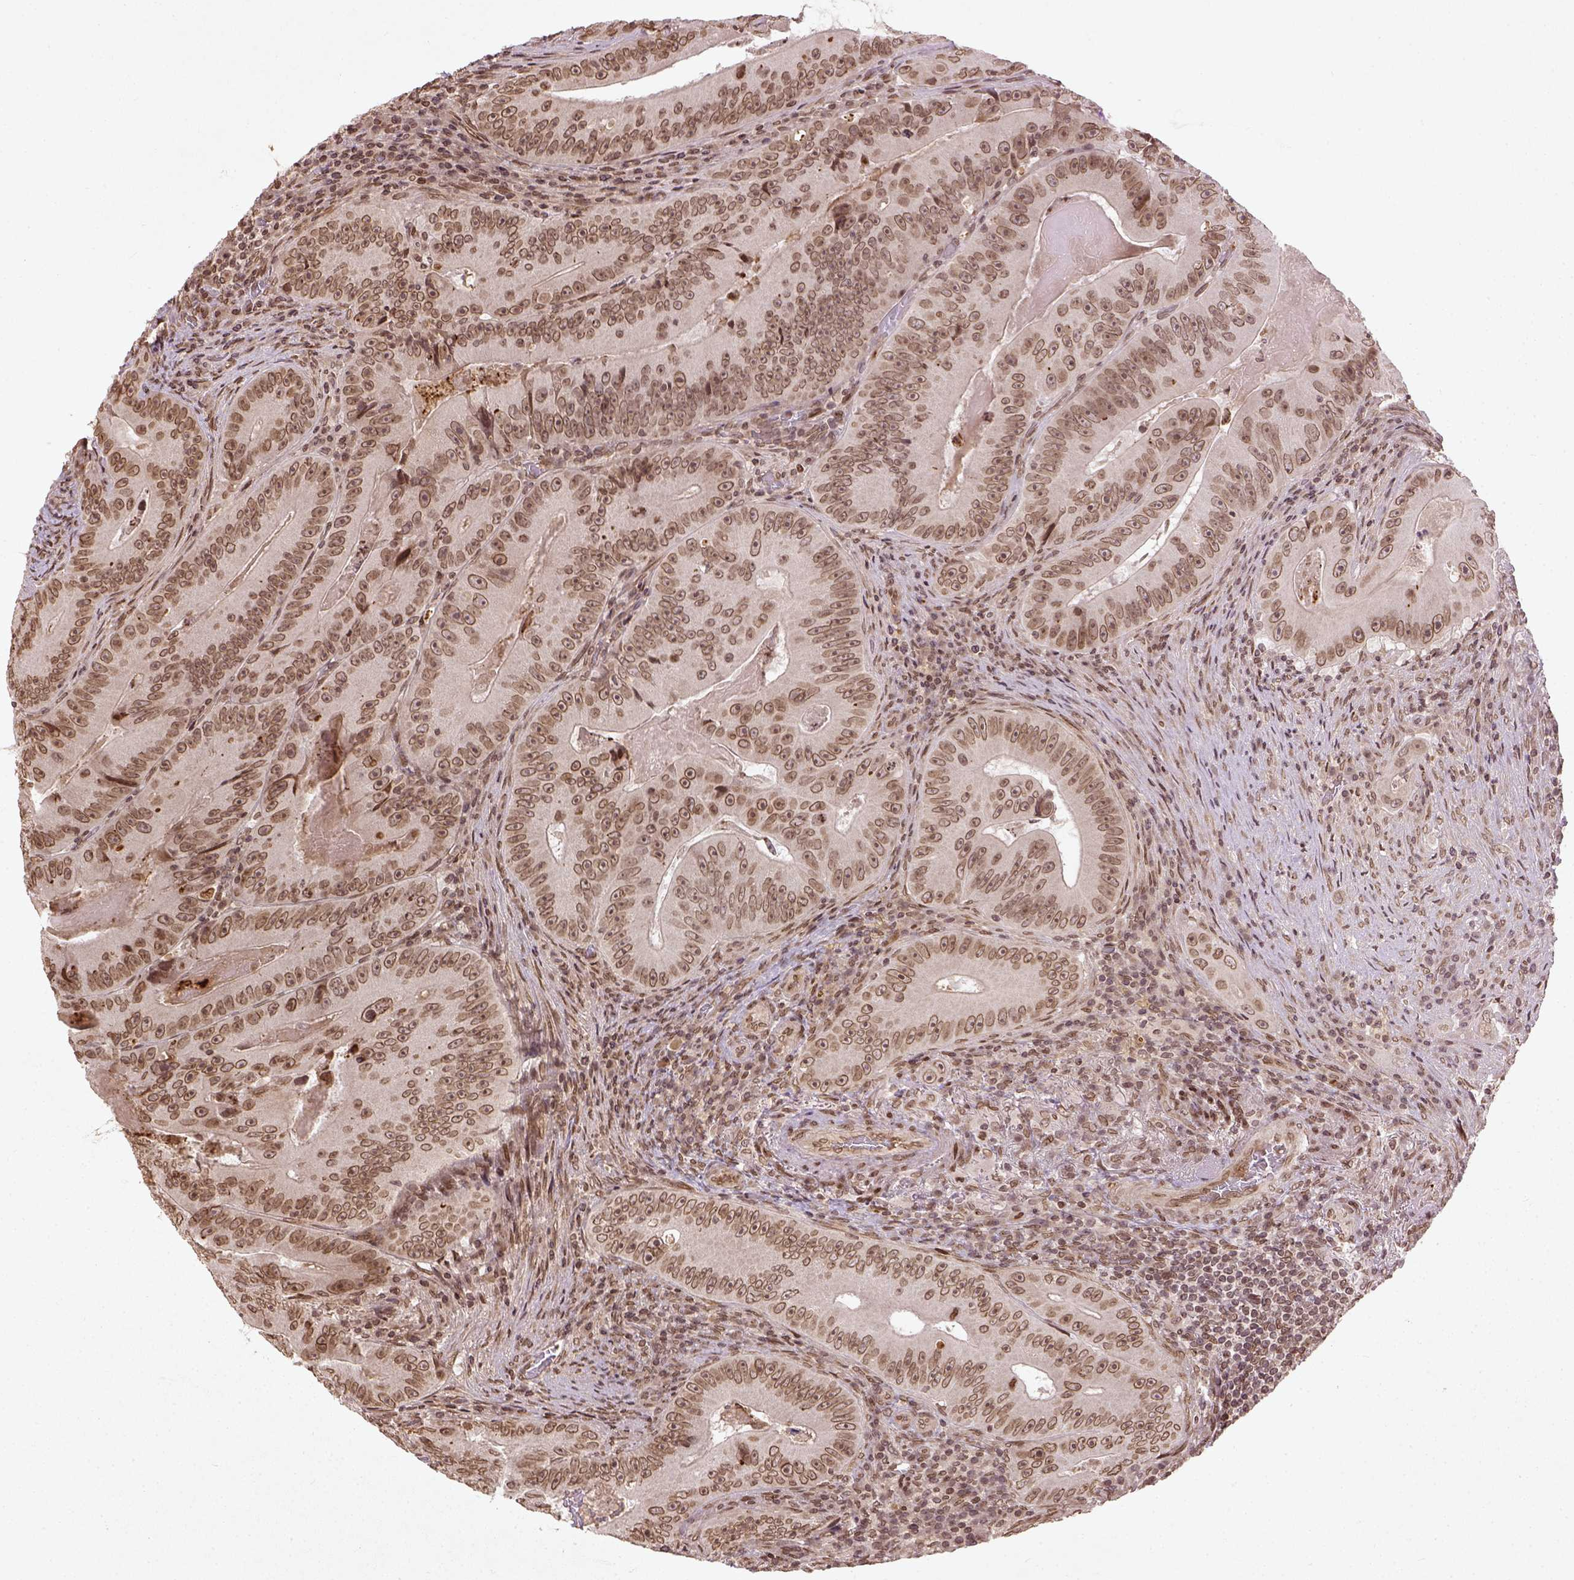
{"staining": {"intensity": "moderate", "quantity": ">75%", "location": "nuclear"}, "tissue": "colorectal cancer", "cell_type": "Tumor cells", "image_type": "cancer", "snomed": [{"axis": "morphology", "description": "Adenocarcinoma, NOS"}, {"axis": "topography", "description": "Colon"}], "caption": "Human colorectal cancer (adenocarcinoma) stained with a protein marker displays moderate staining in tumor cells.", "gene": "BANF1", "patient": {"sex": "female", "age": 86}}